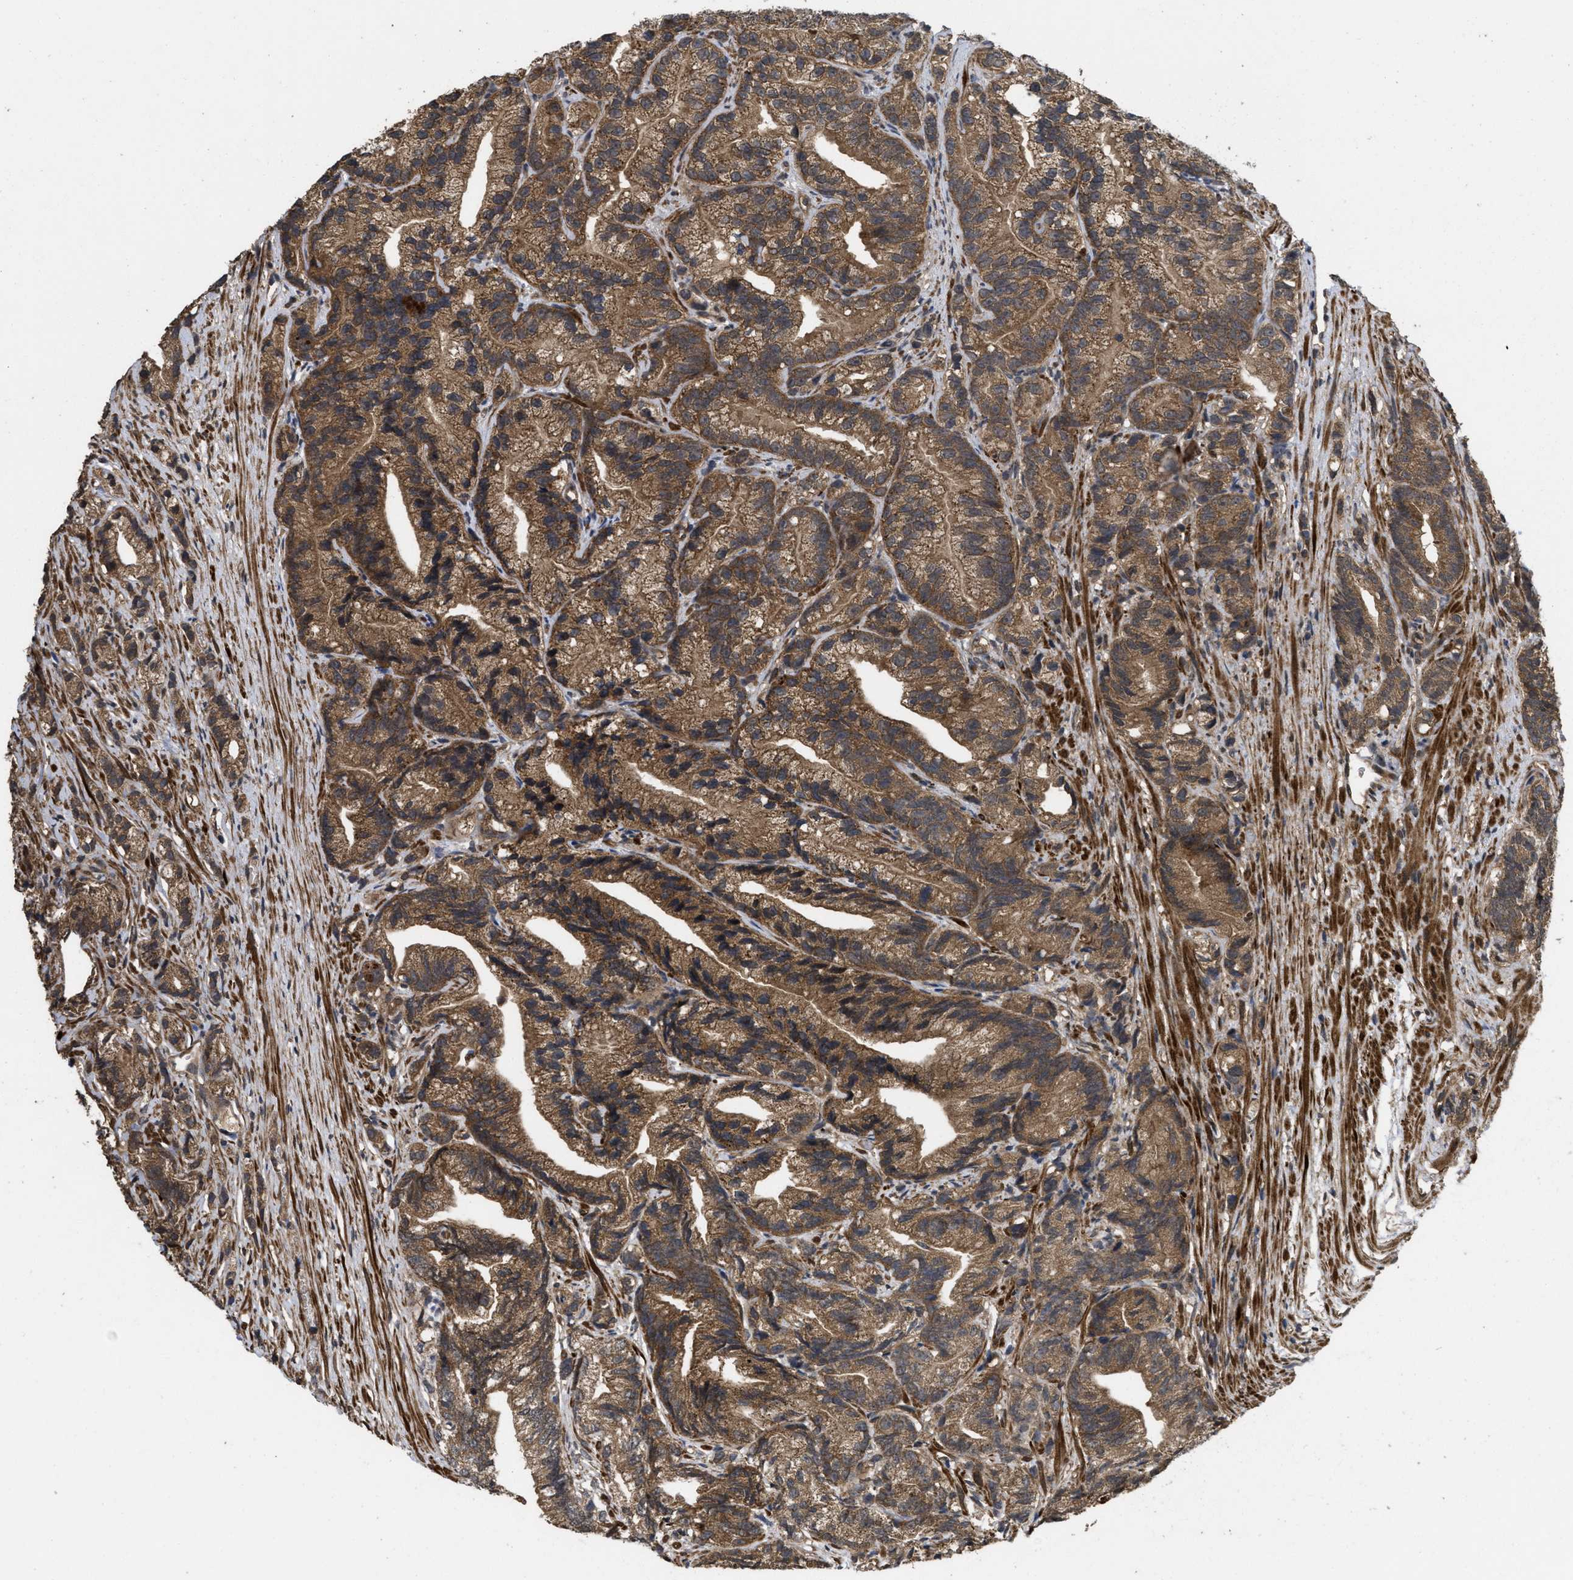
{"staining": {"intensity": "moderate", "quantity": ">75%", "location": "cytoplasmic/membranous"}, "tissue": "prostate cancer", "cell_type": "Tumor cells", "image_type": "cancer", "snomed": [{"axis": "morphology", "description": "Adenocarcinoma, Low grade"}, {"axis": "topography", "description": "Prostate"}], "caption": "Immunohistochemistry (IHC) of low-grade adenocarcinoma (prostate) reveals medium levels of moderate cytoplasmic/membranous expression in about >75% of tumor cells. (DAB IHC with brightfield microscopy, high magnification).", "gene": "FZD6", "patient": {"sex": "male", "age": 89}}